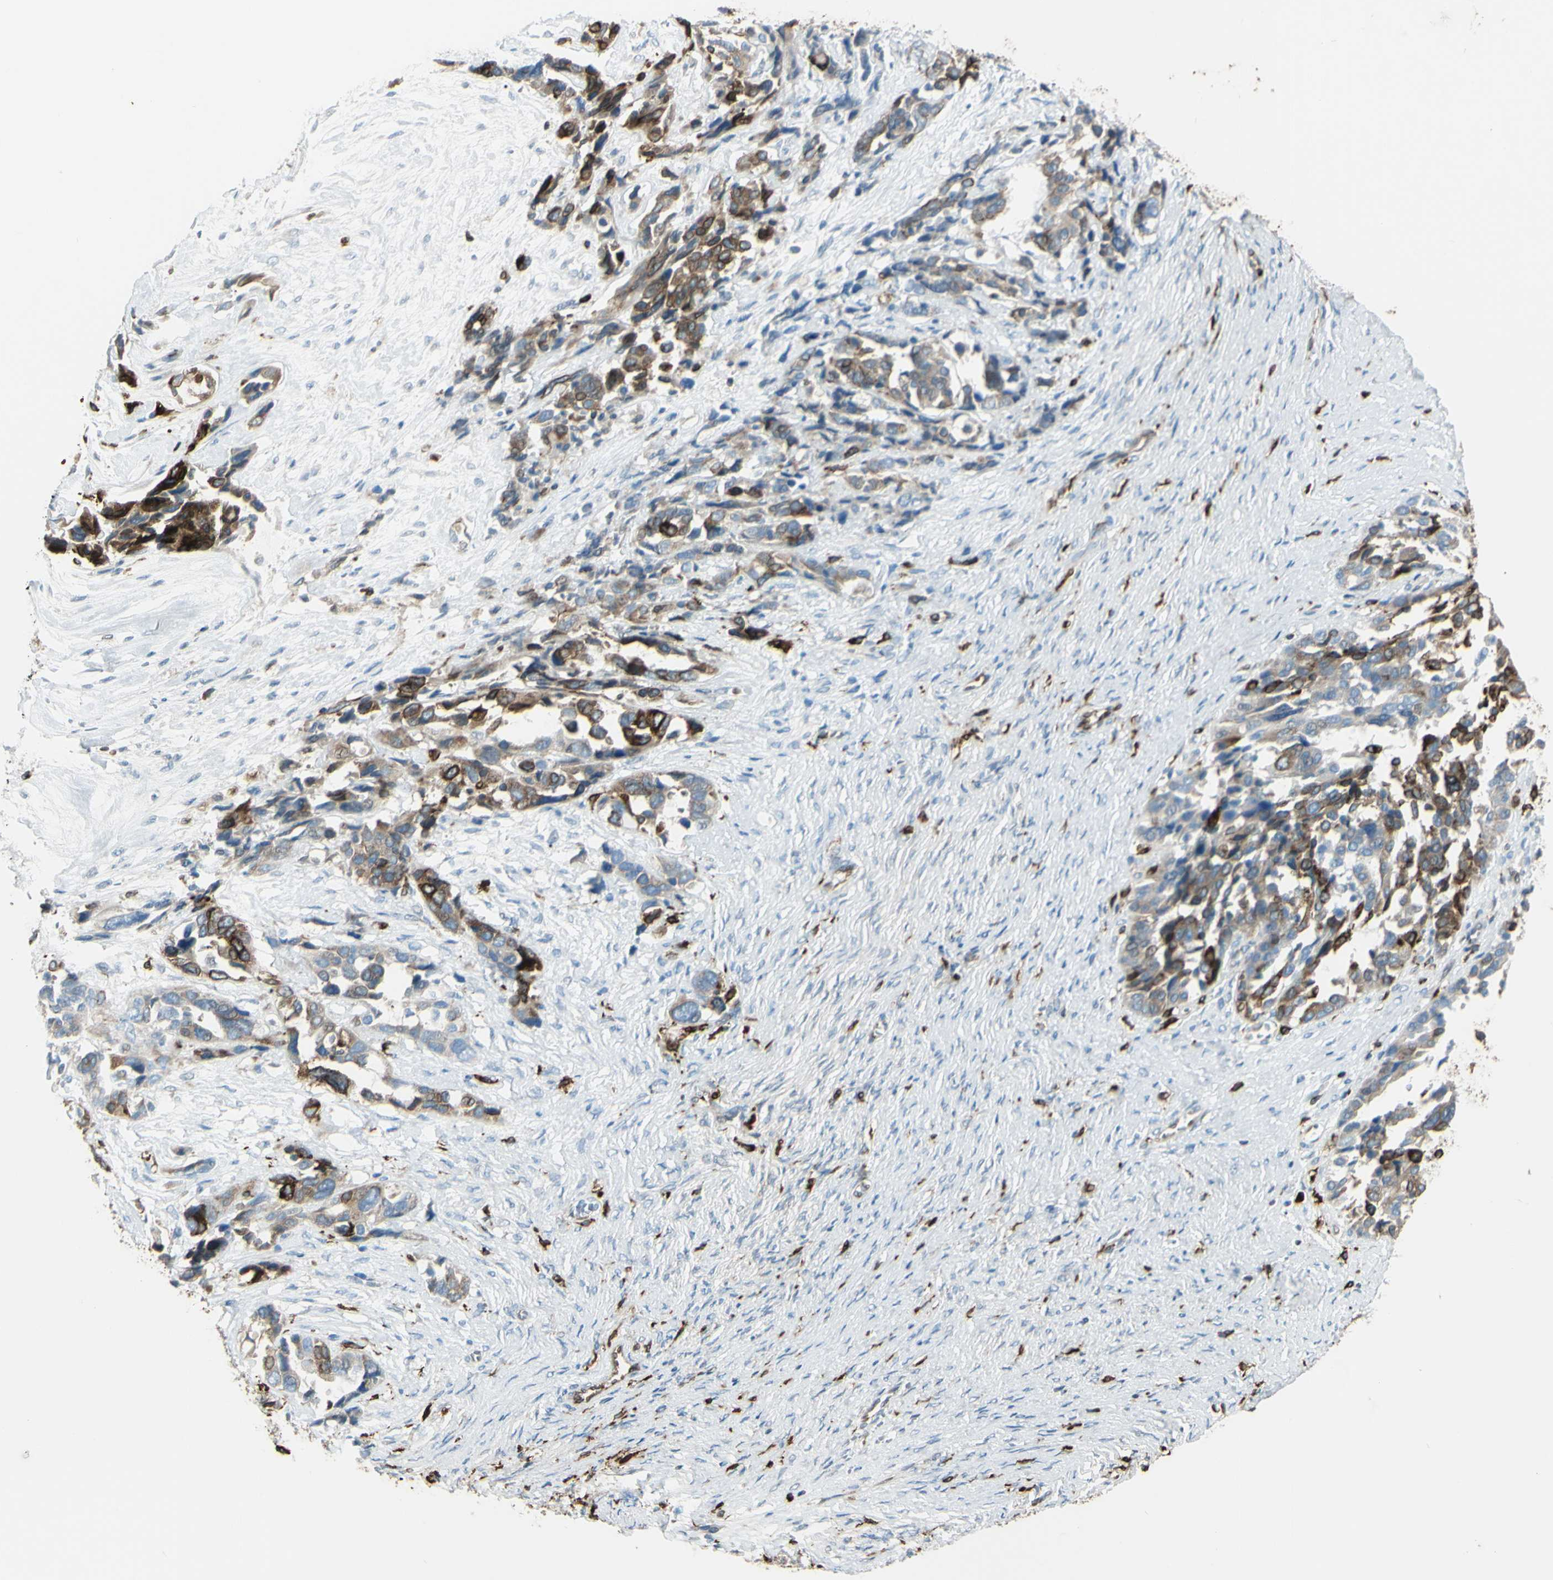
{"staining": {"intensity": "moderate", "quantity": ">75%", "location": "cytoplasmic/membranous"}, "tissue": "ovarian cancer", "cell_type": "Tumor cells", "image_type": "cancer", "snomed": [{"axis": "morphology", "description": "Cystadenocarcinoma, serous, NOS"}, {"axis": "topography", "description": "Ovary"}], "caption": "Immunohistochemical staining of human ovarian cancer demonstrates medium levels of moderate cytoplasmic/membranous protein positivity in about >75% of tumor cells.", "gene": "CD74", "patient": {"sex": "female", "age": 44}}